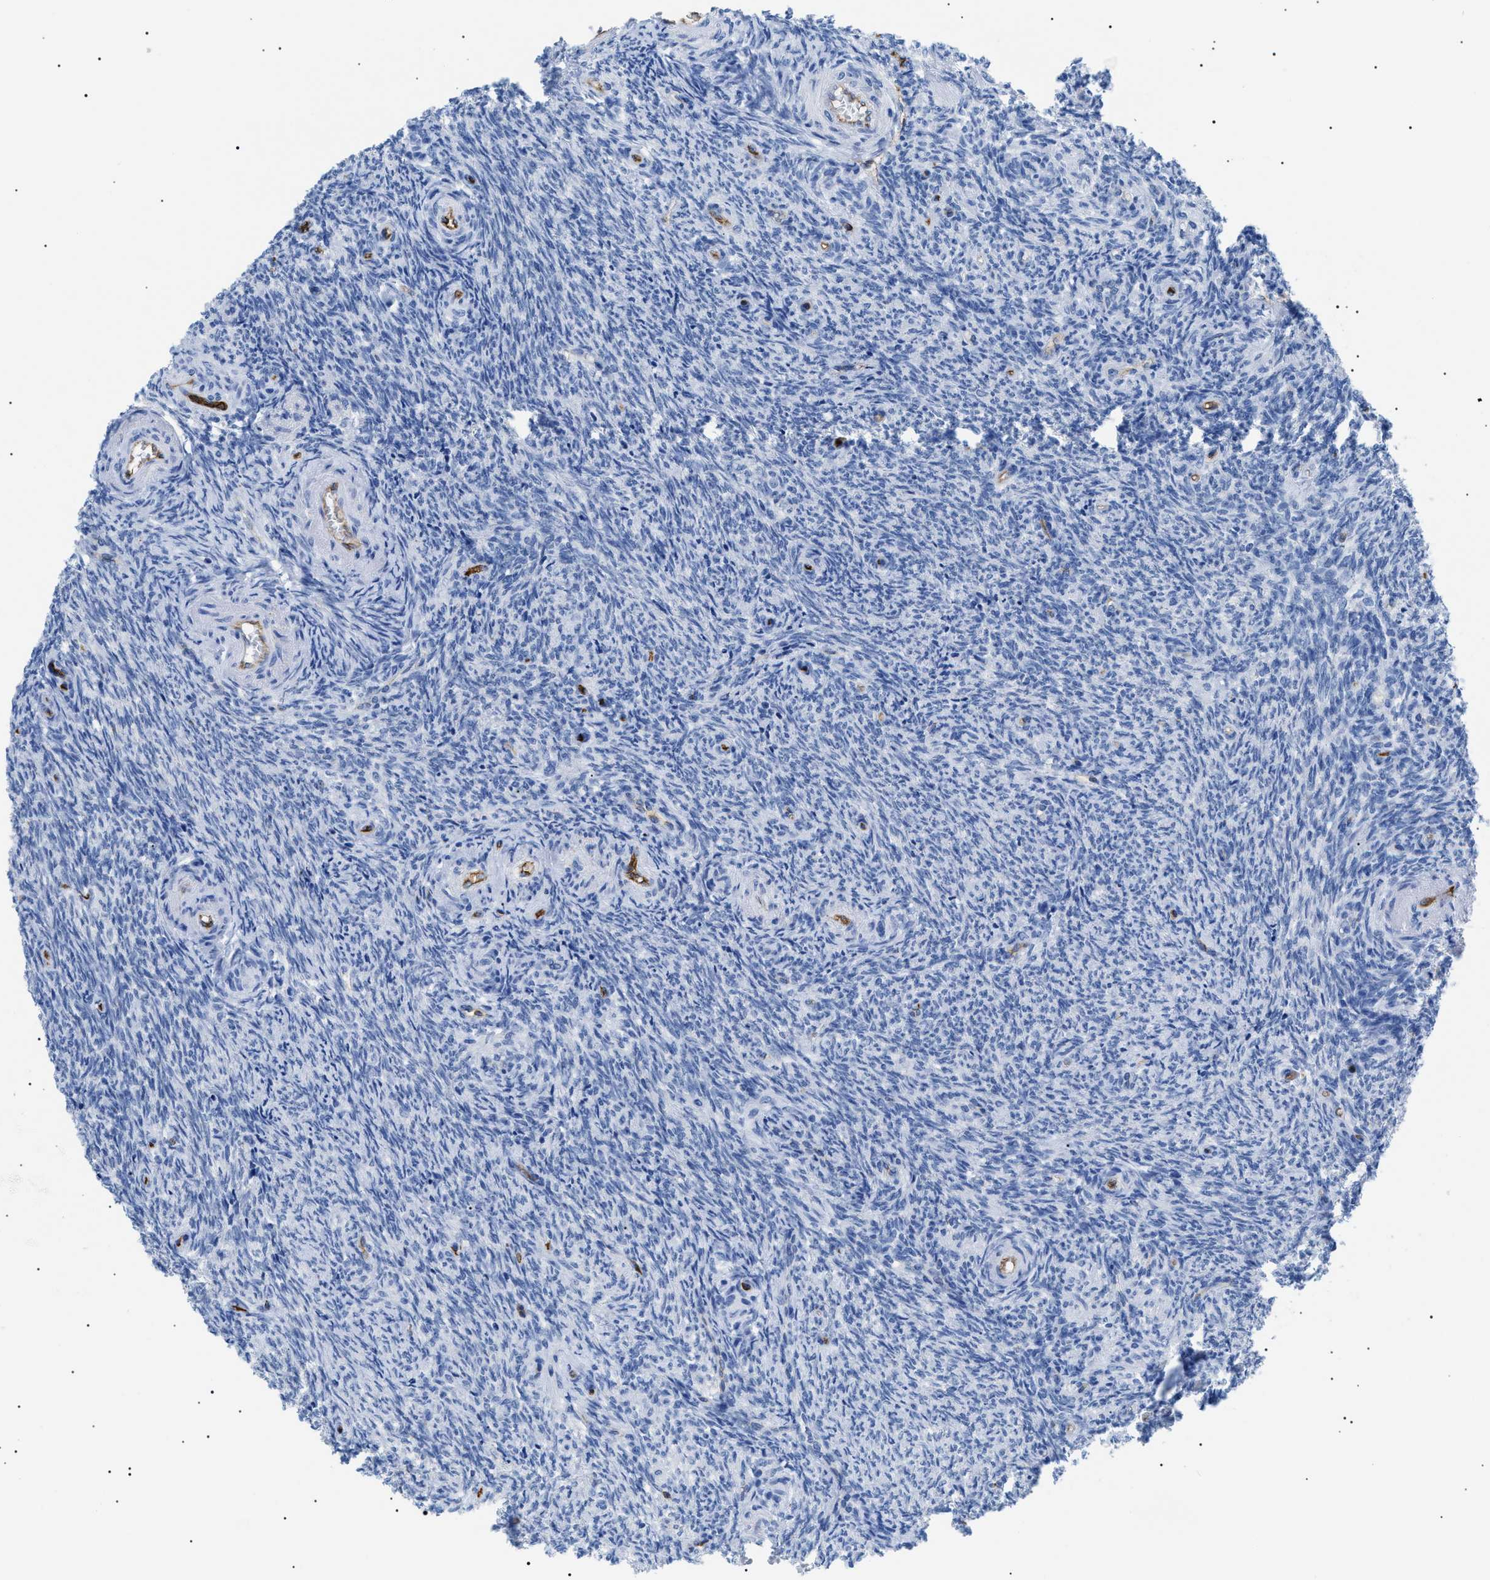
{"staining": {"intensity": "negative", "quantity": "none", "location": "none"}, "tissue": "ovary", "cell_type": "Follicle cells", "image_type": "normal", "snomed": [{"axis": "morphology", "description": "Normal tissue, NOS"}, {"axis": "topography", "description": "Ovary"}], "caption": "Photomicrograph shows no significant protein expression in follicle cells of benign ovary.", "gene": "PODXL", "patient": {"sex": "female", "age": 41}}